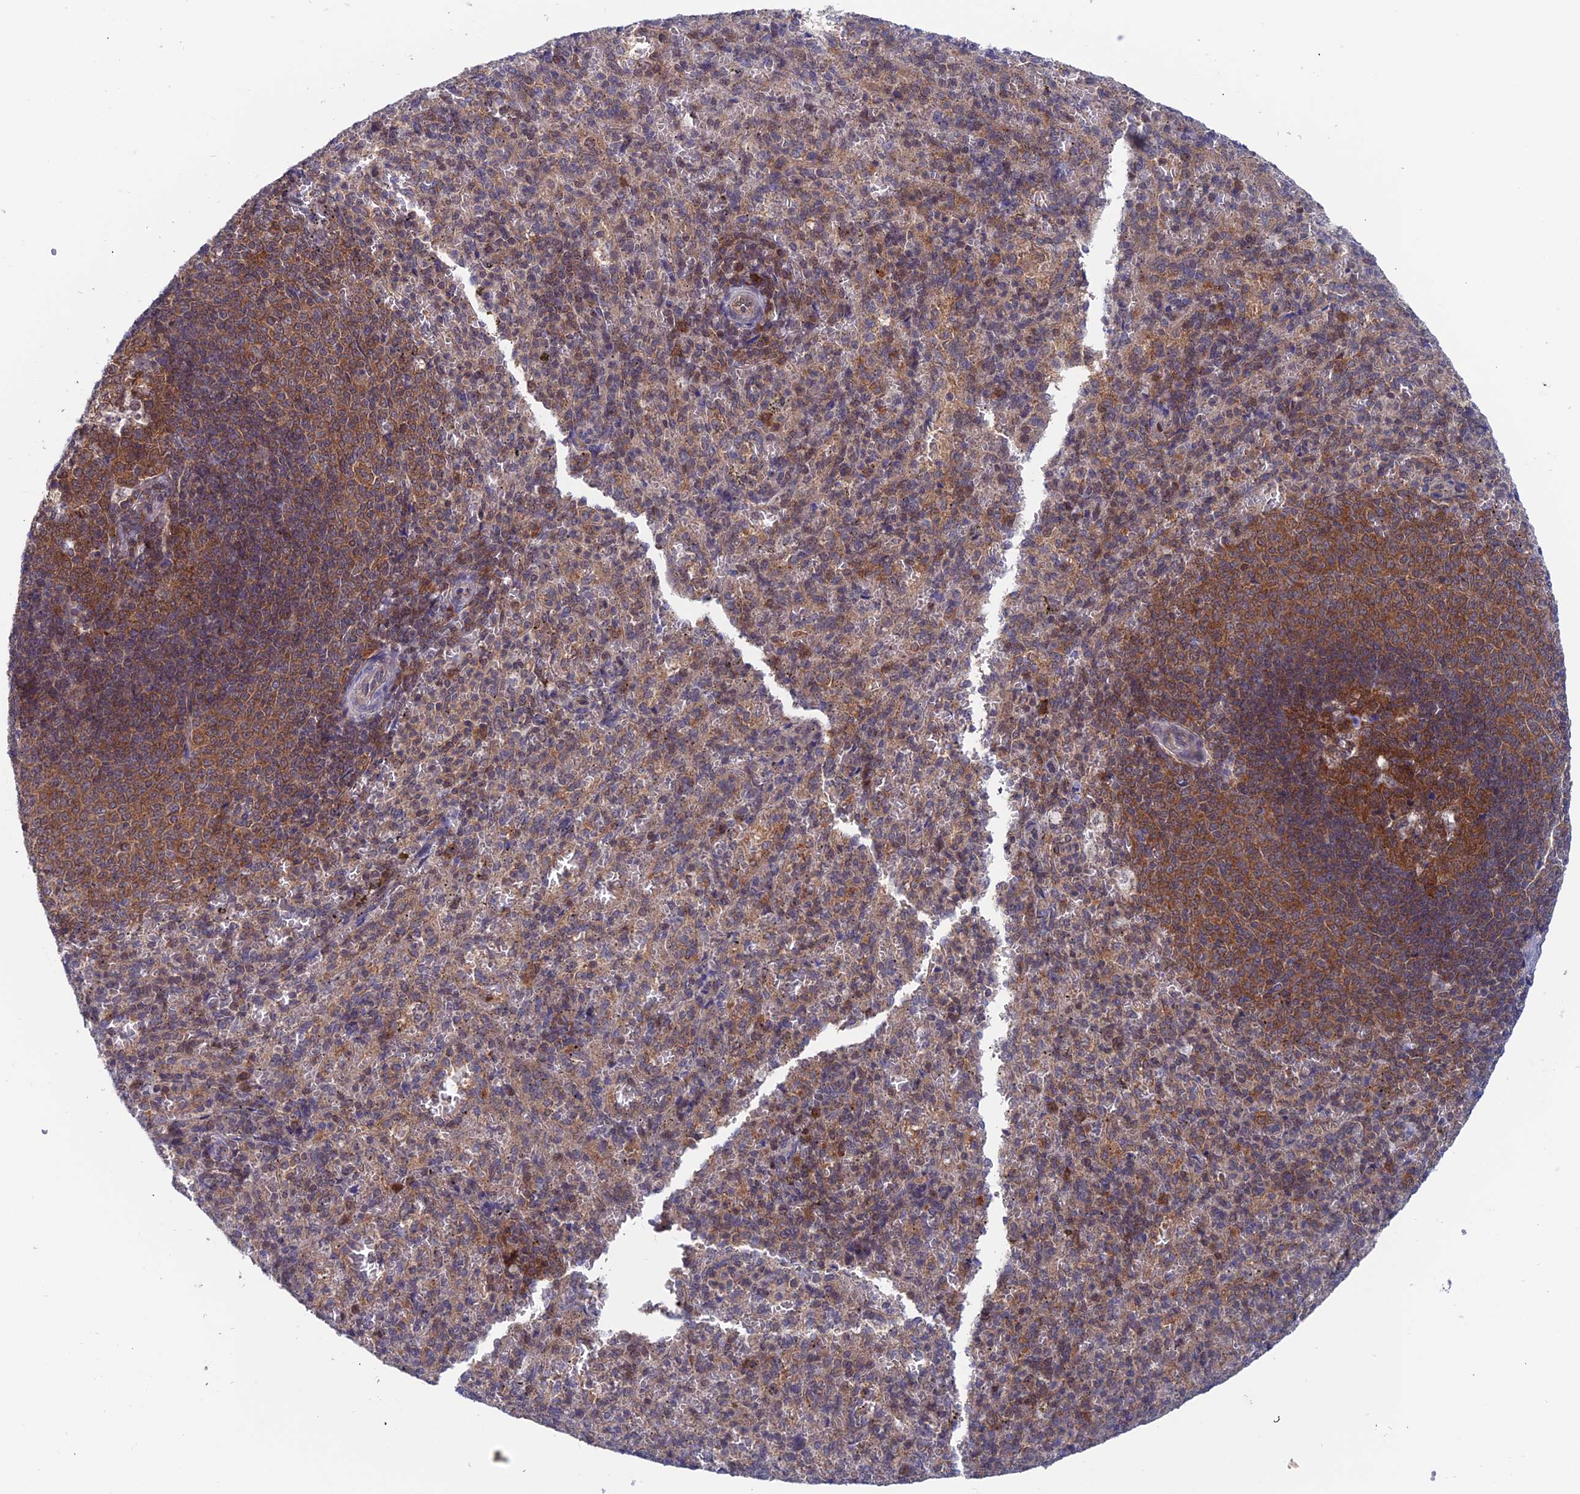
{"staining": {"intensity": "moderate", "quantity": "<25%", "location": "cytoplasmic/membranous"}, "tissue": "spleen", "cell_type": "Cells in red pulp", "image_type": "normal", "snomed": [{"axis": "morphology", "description": "Normal tissue, NOS"}, {"axis": "topography", "description": "Spleen"}], "caption": "Spleen stained with immunohistochemistry (IHC) demonstrates moderate cytoplasmic/membranous positivity in approximately <25% of cells in red pulp.", "gene": "IGBP1", "patient": {"sex": "female", "age": 21}}